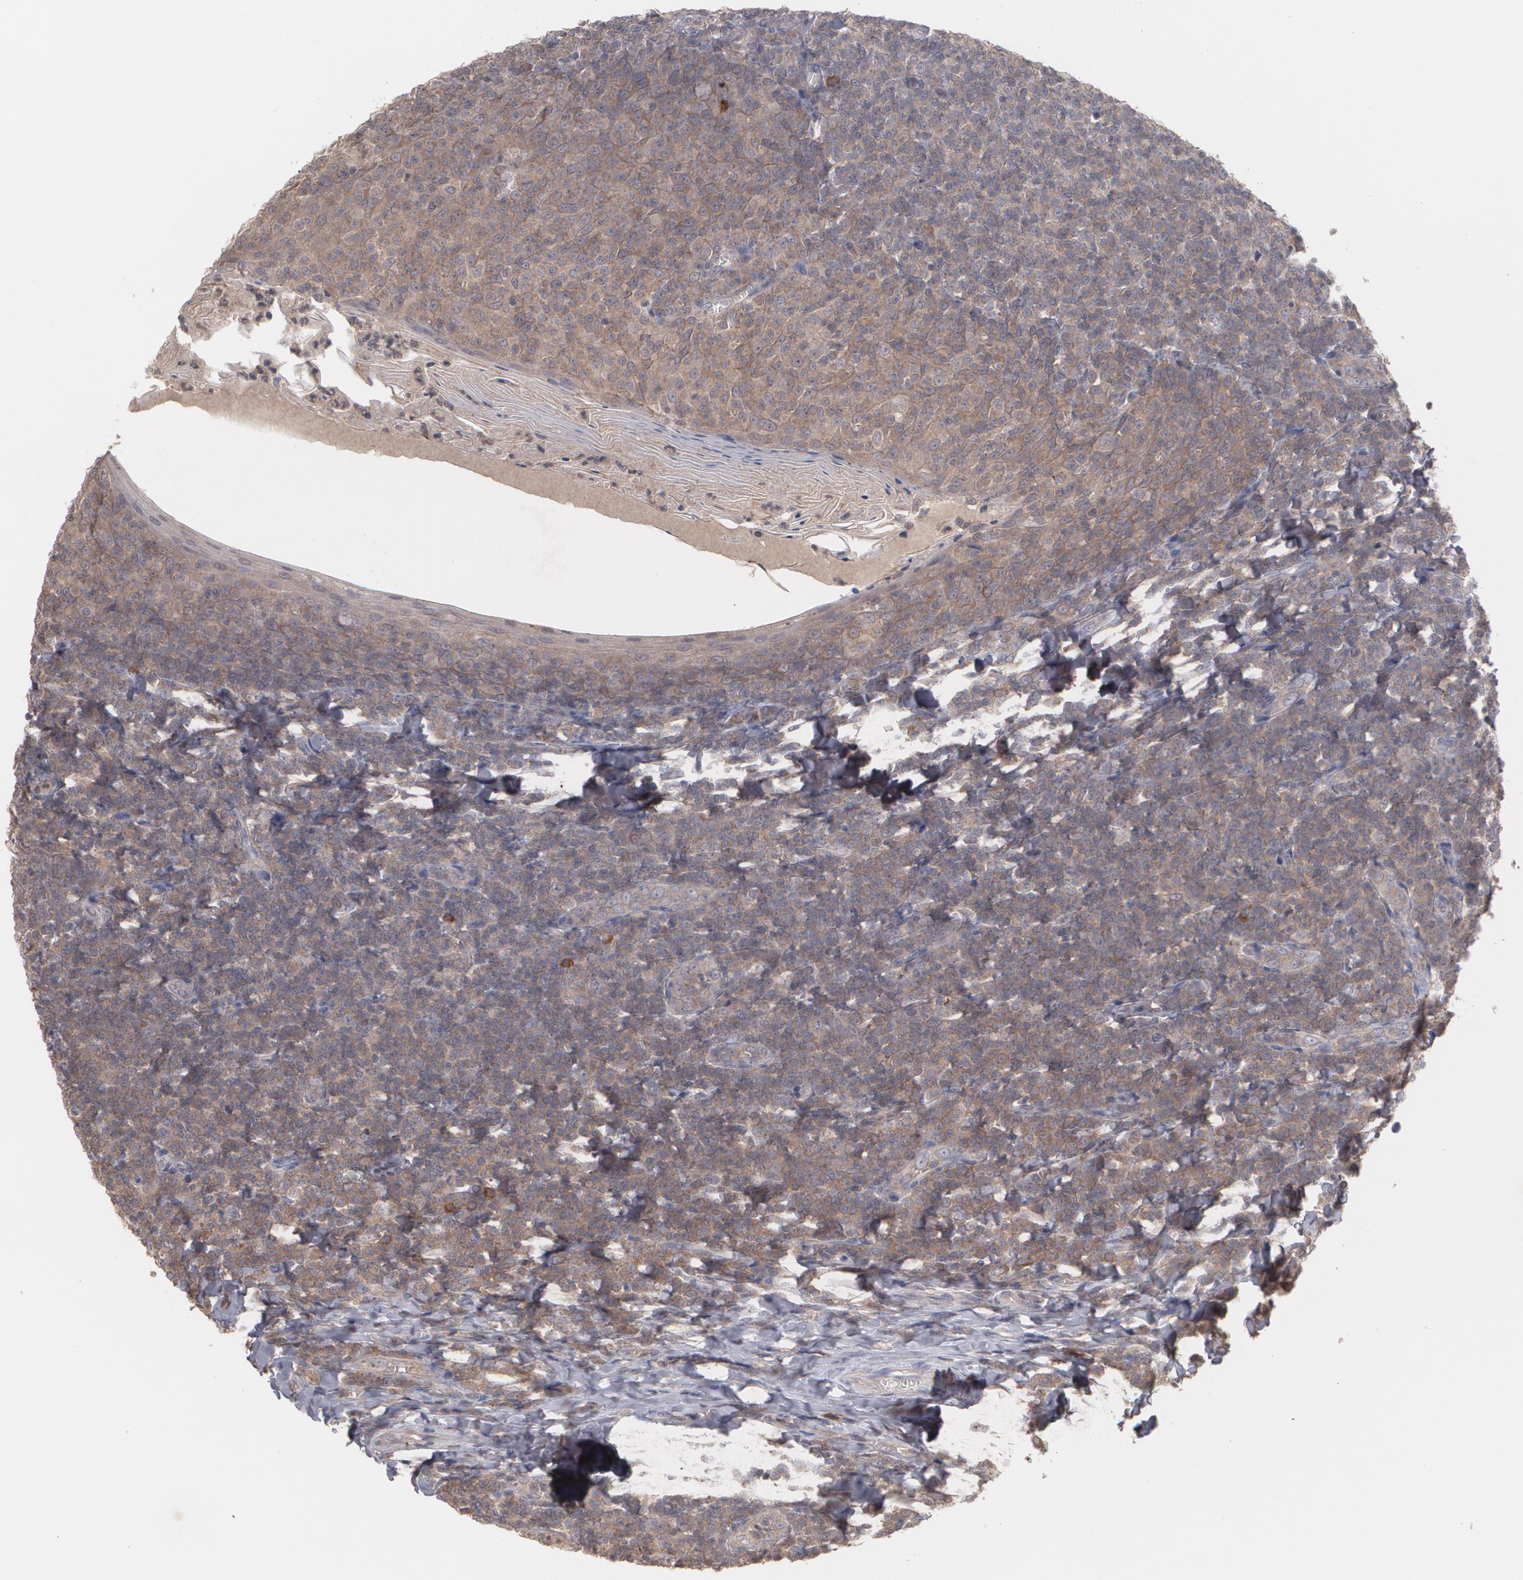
{"staining": {"intensity": "moderate", "quantity": ">75%", "location": "cytoplasmic/membranous"}, "tissue": "tonsil", "cell_type": "Germinal center cells", "image_type": "normal", "snomed": [{"axis": "morphology", "description": "Normal tissue, NOS"}, {"axis": "topography", "description": "Tonsil"}], "caption": "Protein expression analysis of benign human tonsil reveals moderate cytoplasmic/membranous expression in approximately >75% of germinal center cells.", "gene": "ARF6", "patient": {"sex": "male", "age": 31}}